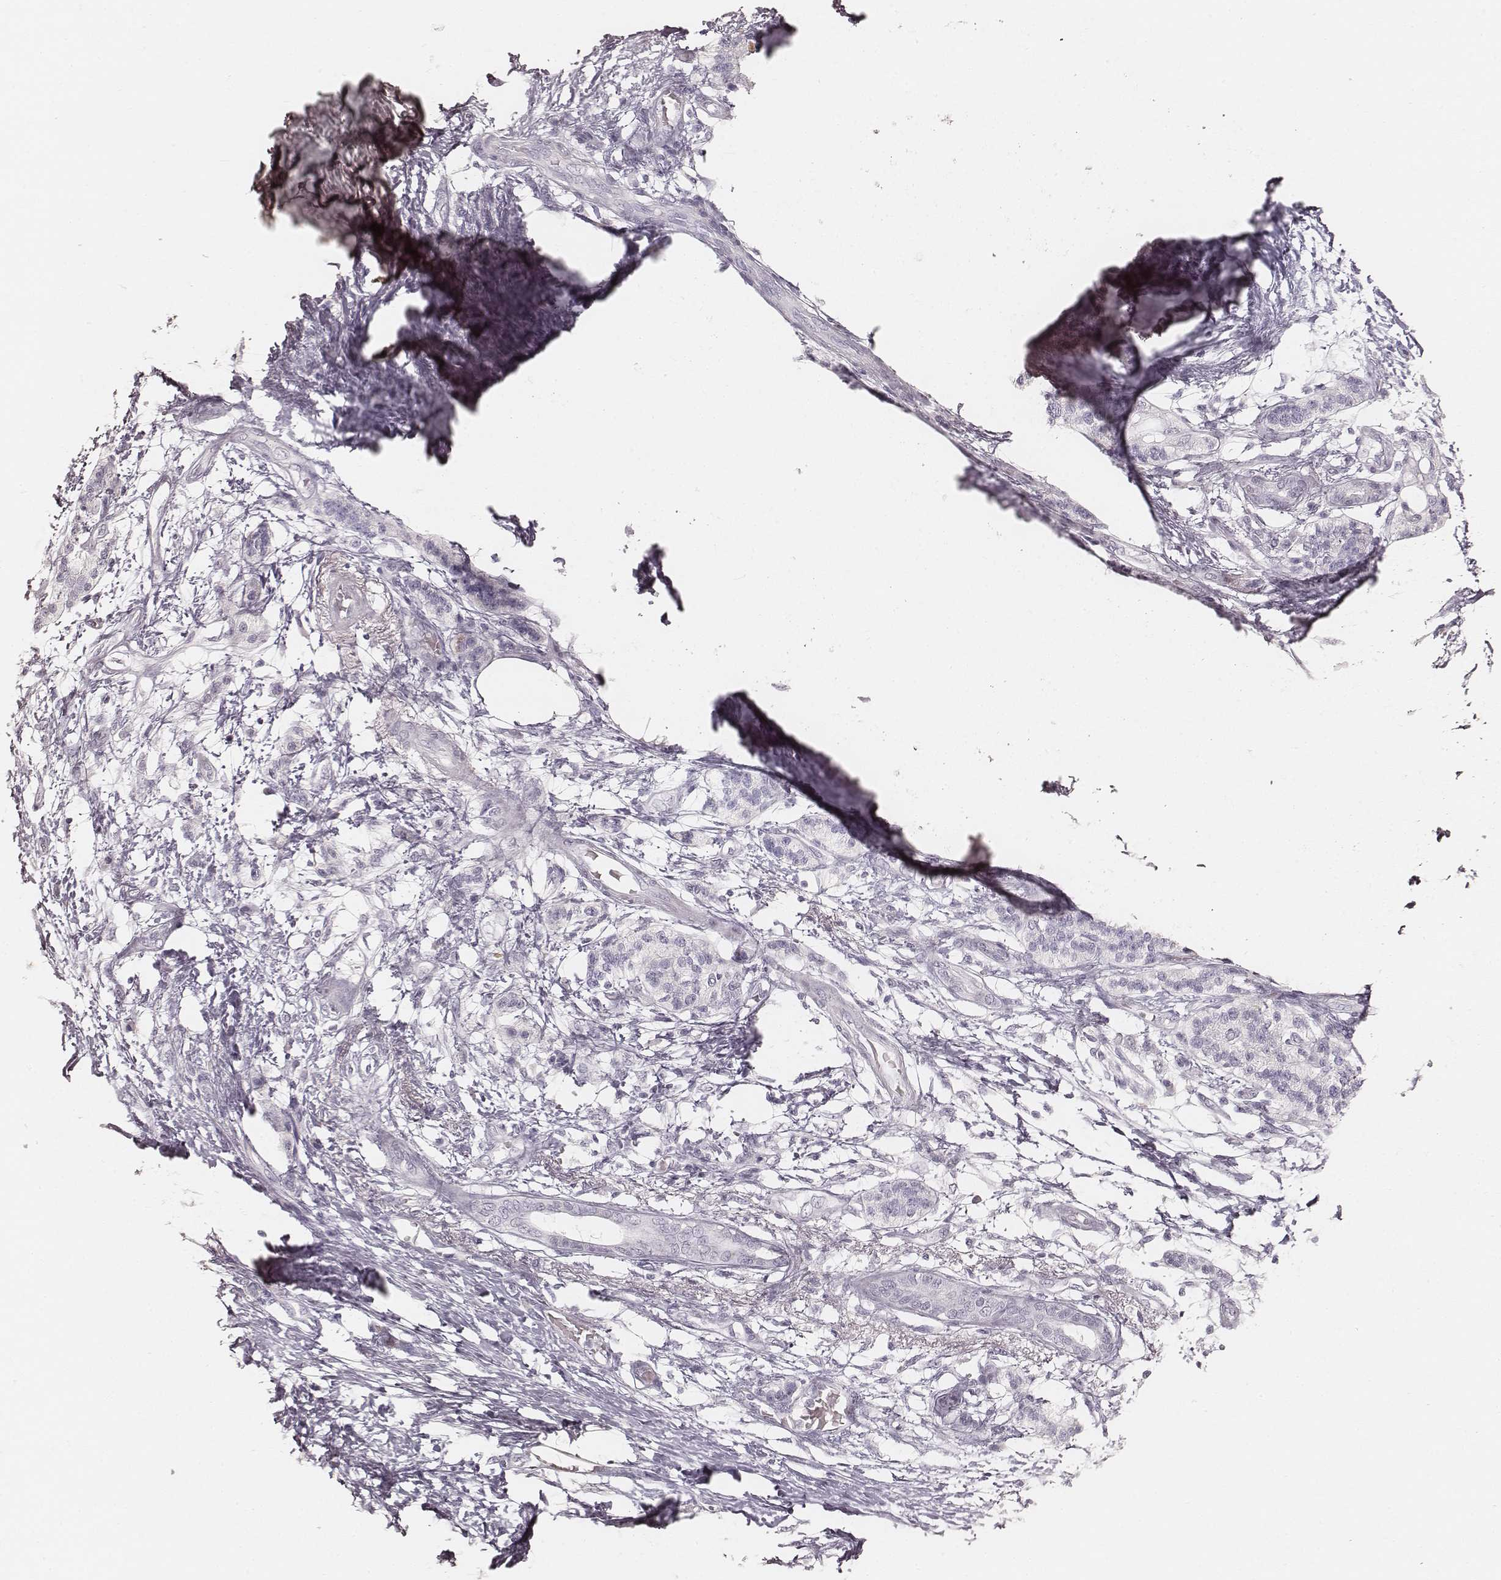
{"staining": {"intensity": "negative", "quantity": "none", "location": "none"}, "tissue": "pancreatic cancer", "cell_type": "Tumor cells", "image_type": "cancer", "snomed": [{"axis": "morphology", "description": "Adenocarcinoma, NOS"}, {"axis": "topography", "description": "Pancreas"}], "caption": "Pancreatic cancer was stained to show a protein in brown. There is no significant staining in tumor cells. (Stains: DAB (3,3'-diaminobenzidine) immunohistochemistry (IHC) with hematoxylin counter stain, Microscopy: brightfield microscopy at high magnification).", "gene": "KRT26", "patient": {"sex": "female", "age": 72}}